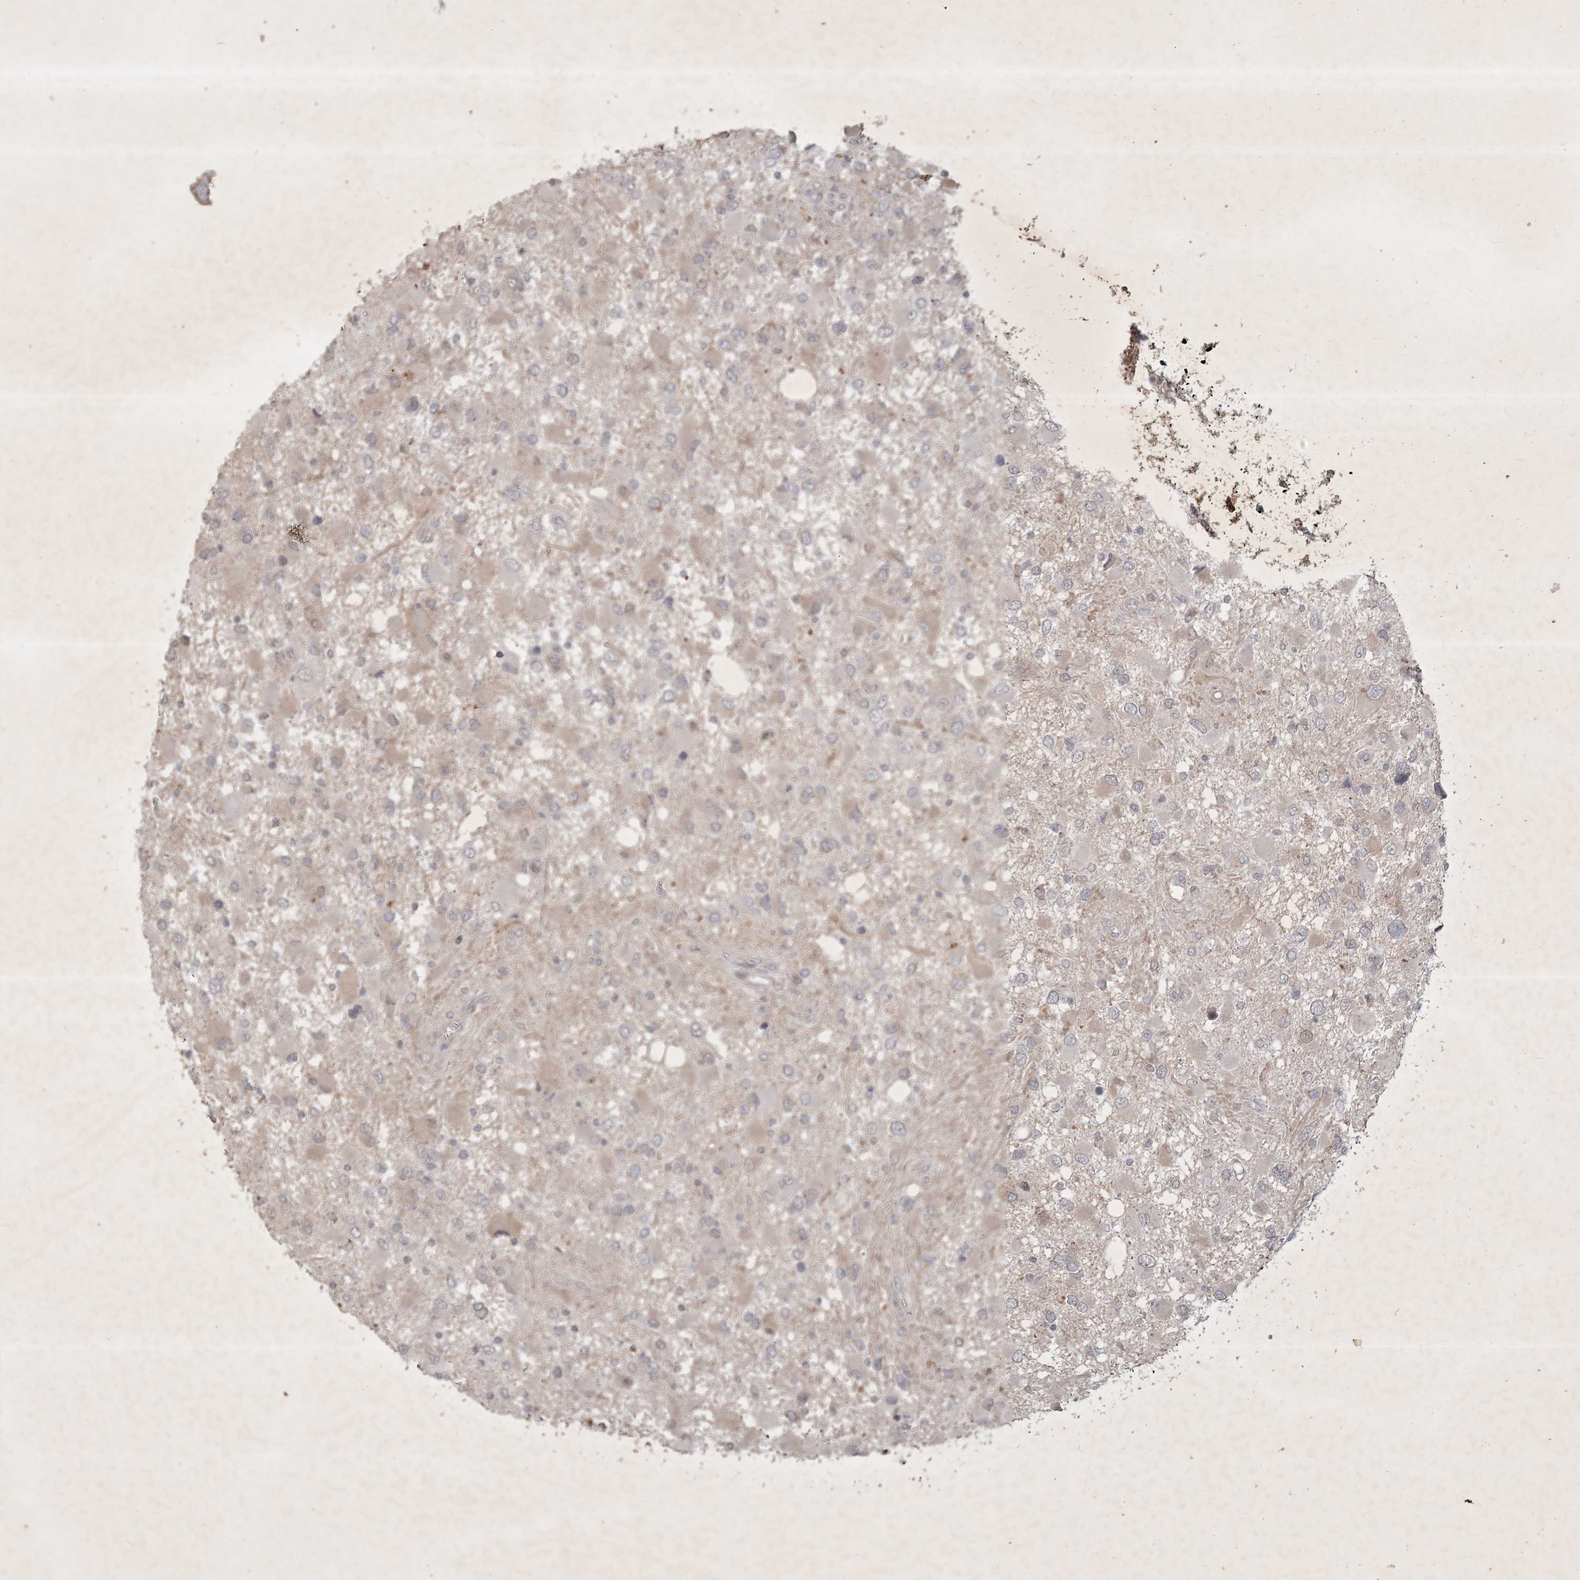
{"staining": {"intensity": "negative", "quantity": "none", "location": "none"}, "tissue": "glioma", "cell_type": "Tumor cells", "image_type": "cancer", "snomed": [{"axis": "morphology", "description": "Glioma, malignant, High grade"}, {"axis": "topography", "description": "Brain"}], "caption": "DAB immunohistochemical staining of human glioma displays no significant staining in tumor cells.", "gene": "BOD1", "patient": {"sex": "male", "age": 53}}